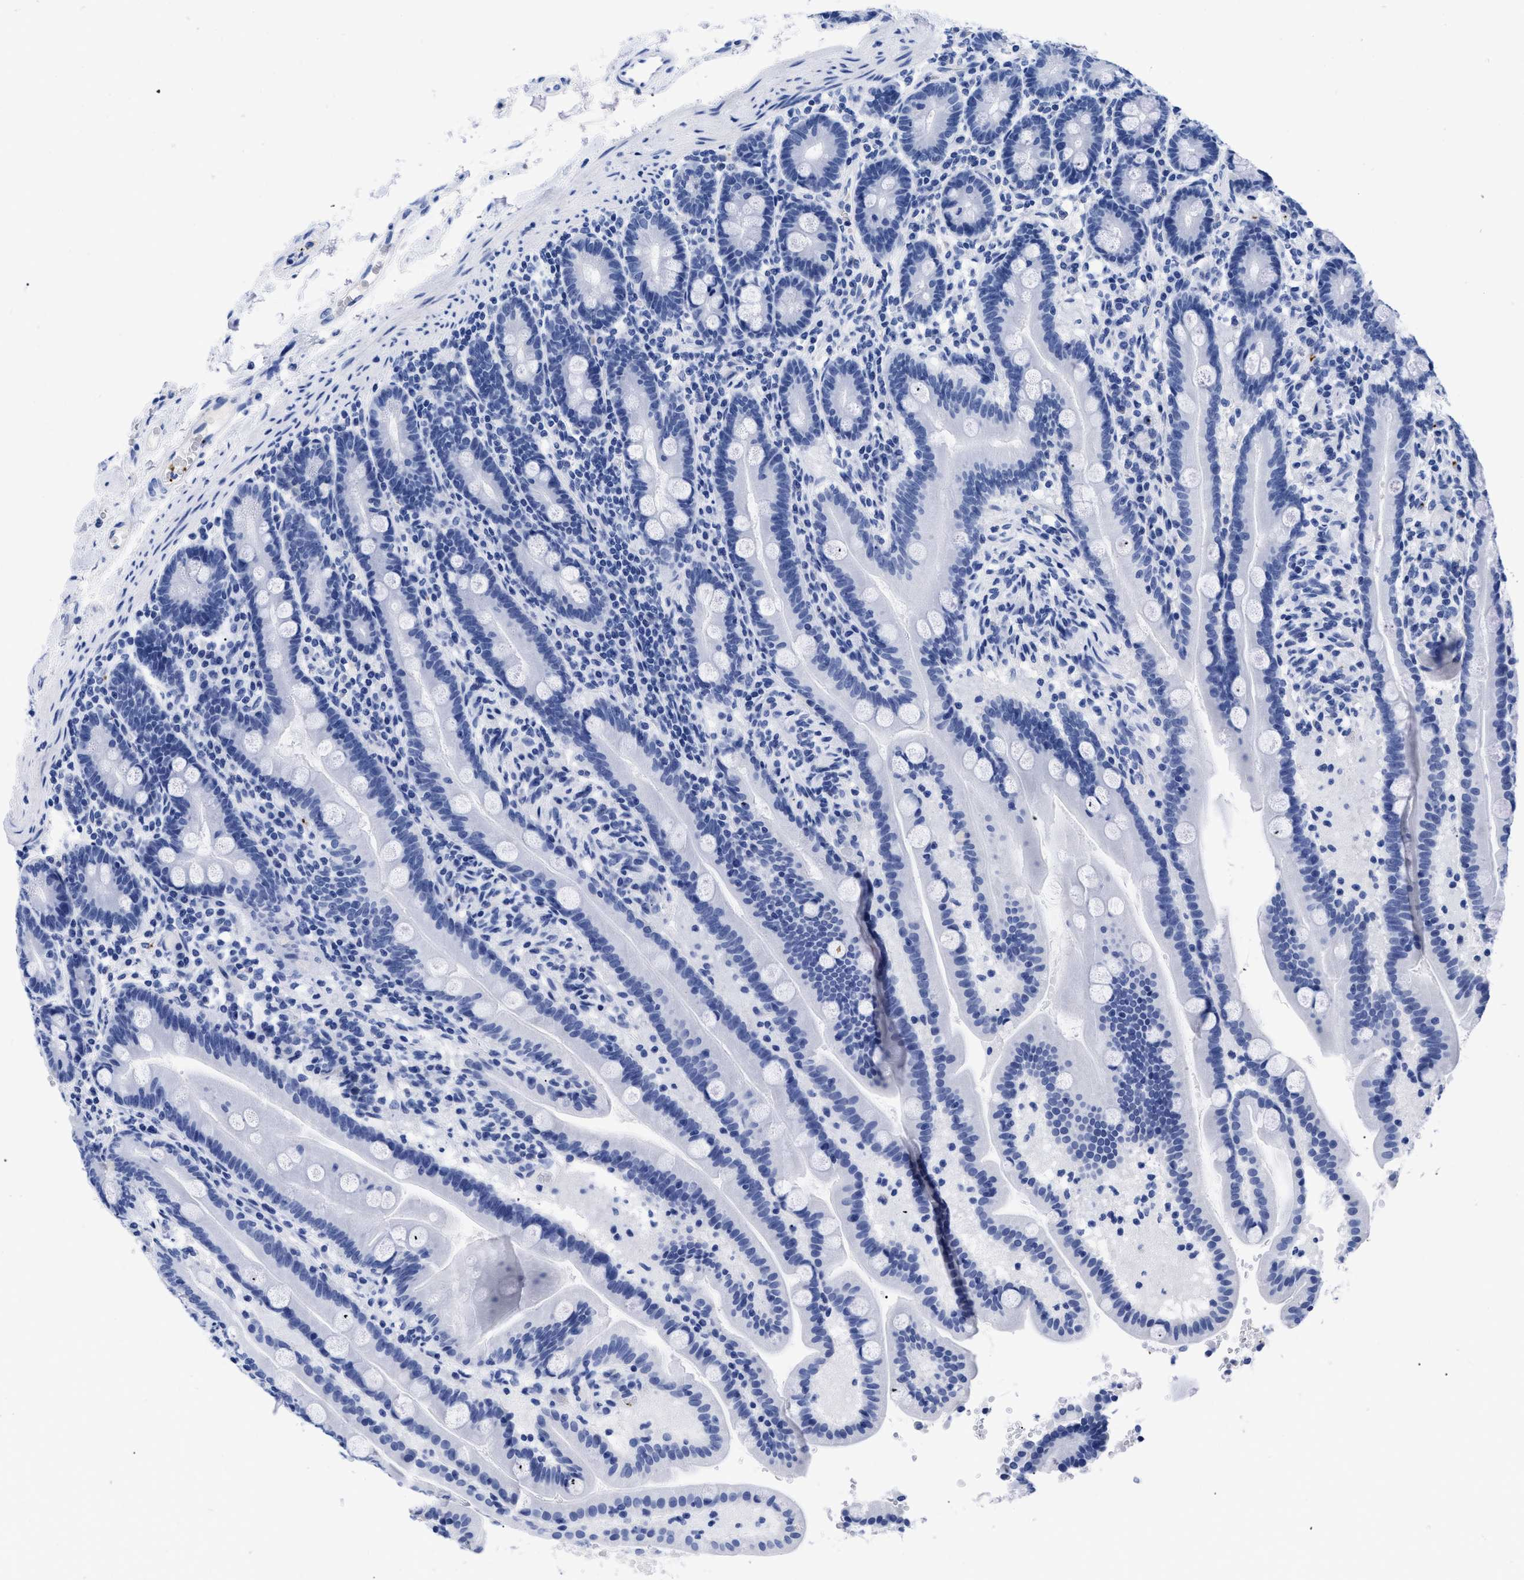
{"staining": {"intensity": "negative", "quantity": "none", "location": "none"}, "tissue": "duodenum", "cell_type": "Glandular cells", "image_type": "normal", "snomed": [{"axis": "morphology", "description": "Normal tissue, NOS"}, {"axis": "topography", "description": "Duodenum"}], "caption": "The immunohistochemistry (IHC) photomicrograph has no significant expression in glandular cells of duodenum. The staining was performed using DAB to visualize the protein expression in brown, while the nuclei were stained in blue with hematoxylin (Magnification: 20x).", "gene": "TREML1", "patient": {"sex": "male", "age": 54}}